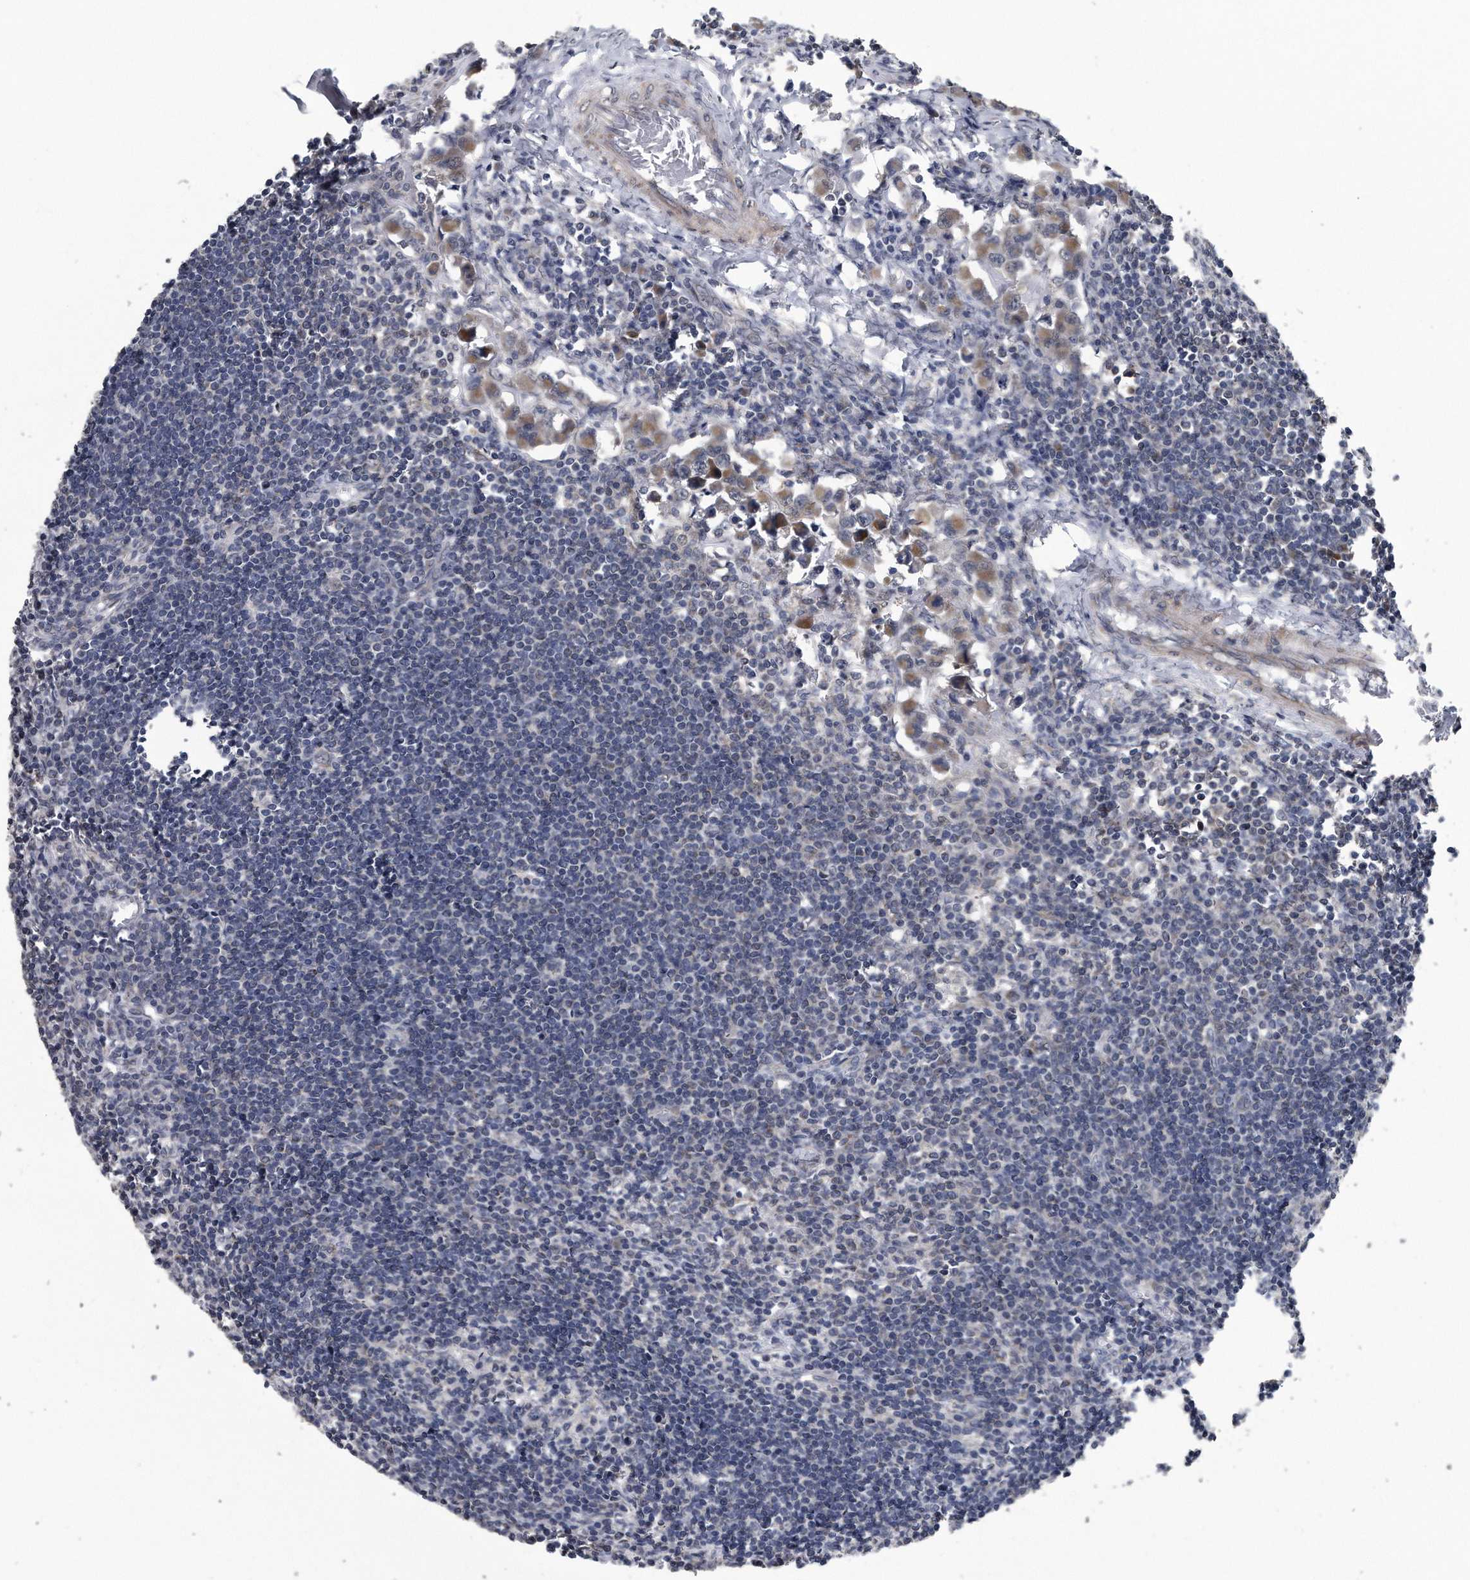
{"staining": {"intensity": "moderate", "quantity": "<25%", "location": "cytoplasmic/membranous"}, "tissue": "lymph node", "cell_type": "Germinal center cells", "image_type": "normal", "snomed": [{"axis": "morphology", "description": "Normal tissue, NOS"}, {"axis": "morphology", "description": "Malignant melanoma, Metastatic site"}, {"axis": "topography", "description": "Lymph node"}], "caption": "Brown immunohistochemical staining in normal lymph node displays moderate cytoplasmic/membranous staining in about <25% of germinal center cells.", "gene": "LYRM4", "patient": {"sex": "male", "age": 41}}